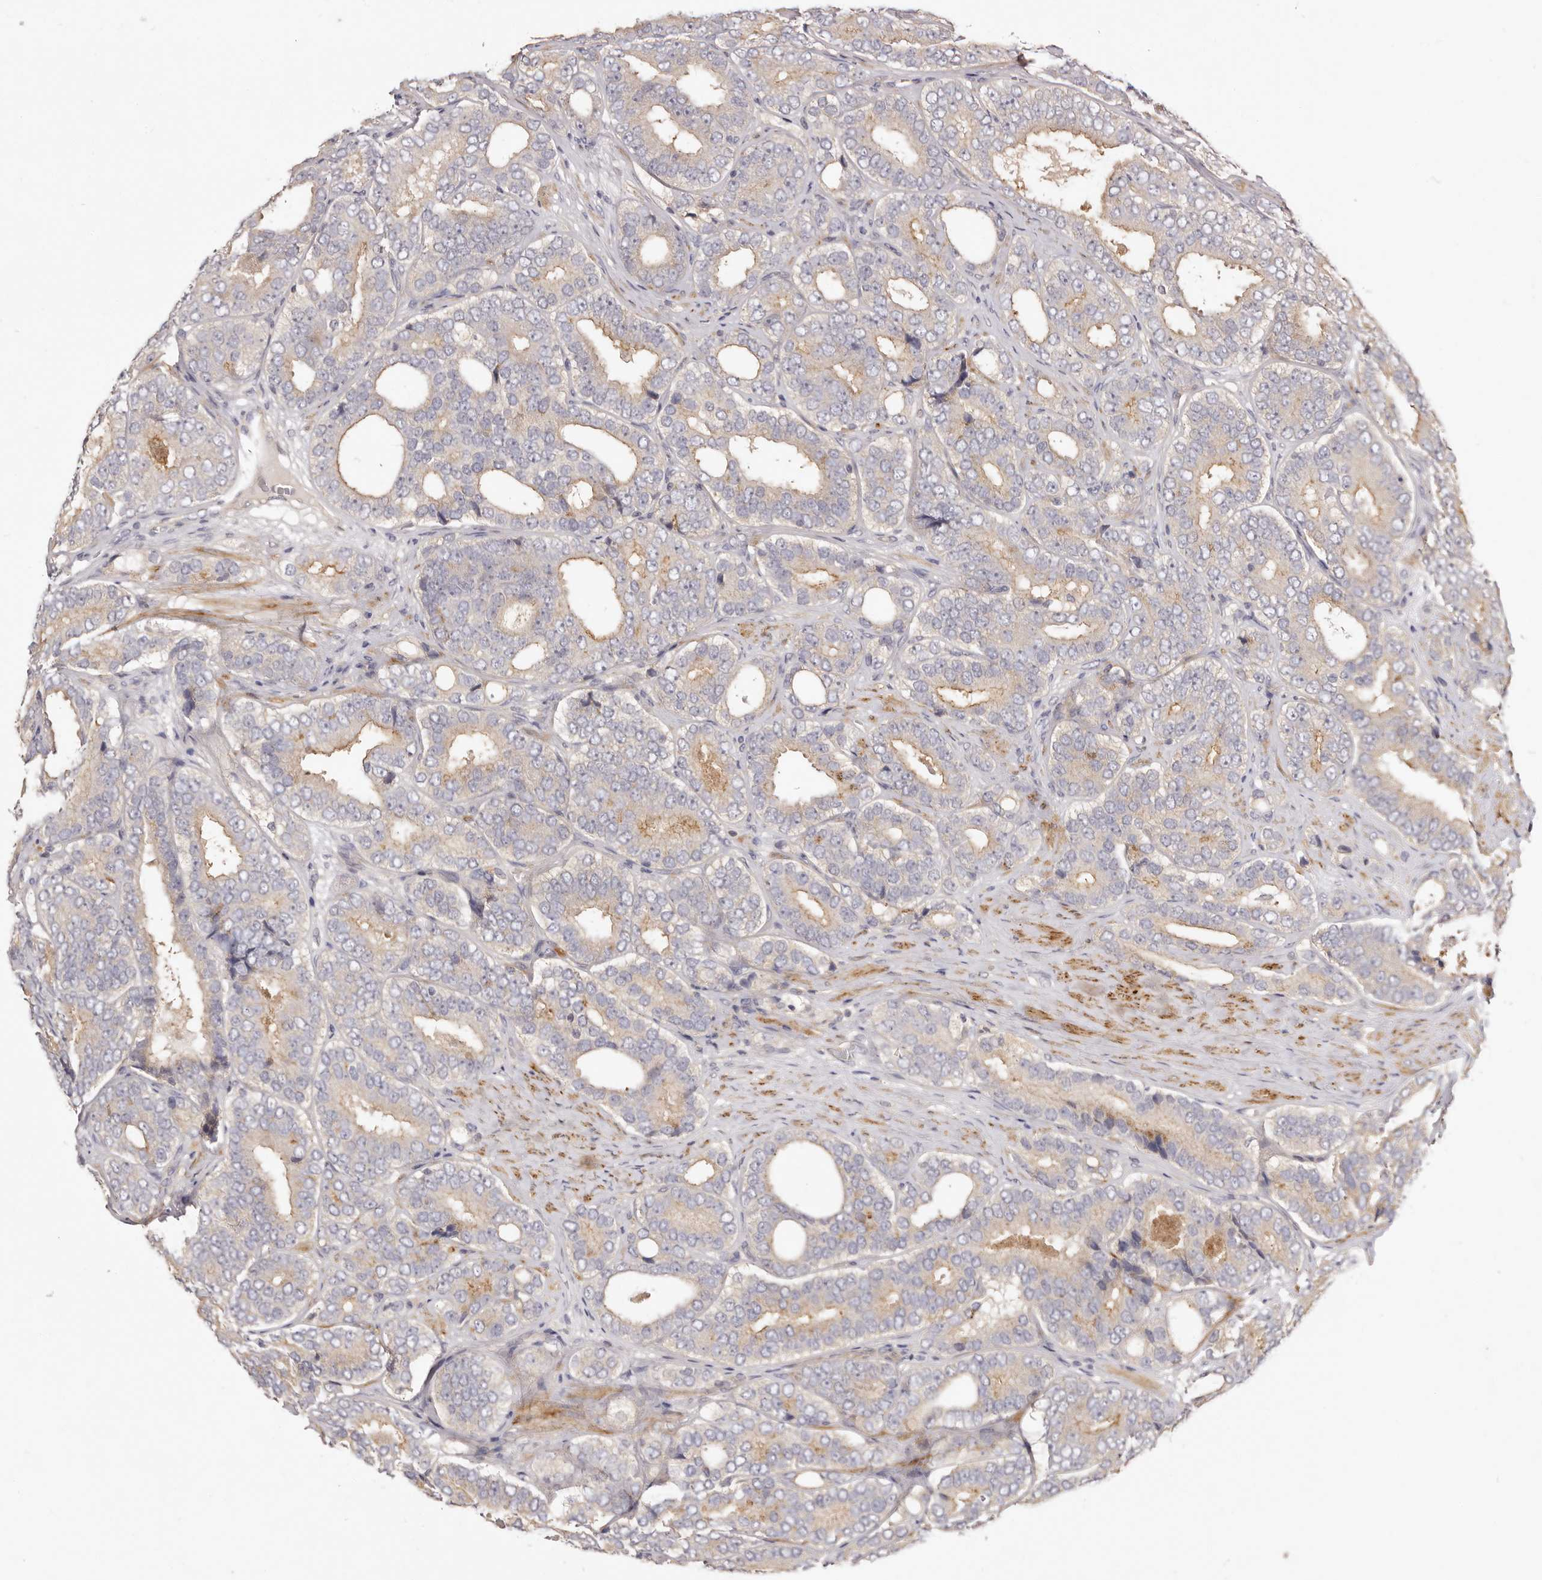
{"staining": {"intensity": "moderate", "quantity": "<25%", "location": "cytoplasmic/membranous"}, "tissue": "prostate cancer", "cell_type": "Tumor cells", "image_type": "cancer", "snomed": [{"axis": "morphology", "description": "Adenocarcinoma, High grade"}, {"axis": "topography", "description": "Prostate"}], "caption": "The image reveals immunohistochemical staining of prostate adenocarcinoma (high-grade). There is moderate cytoplasmic/membranous positivity is identified in about <25% of tumor cells.", "gene": "ADAMTS9", "patient": {"sex": "male", "age": 56}}